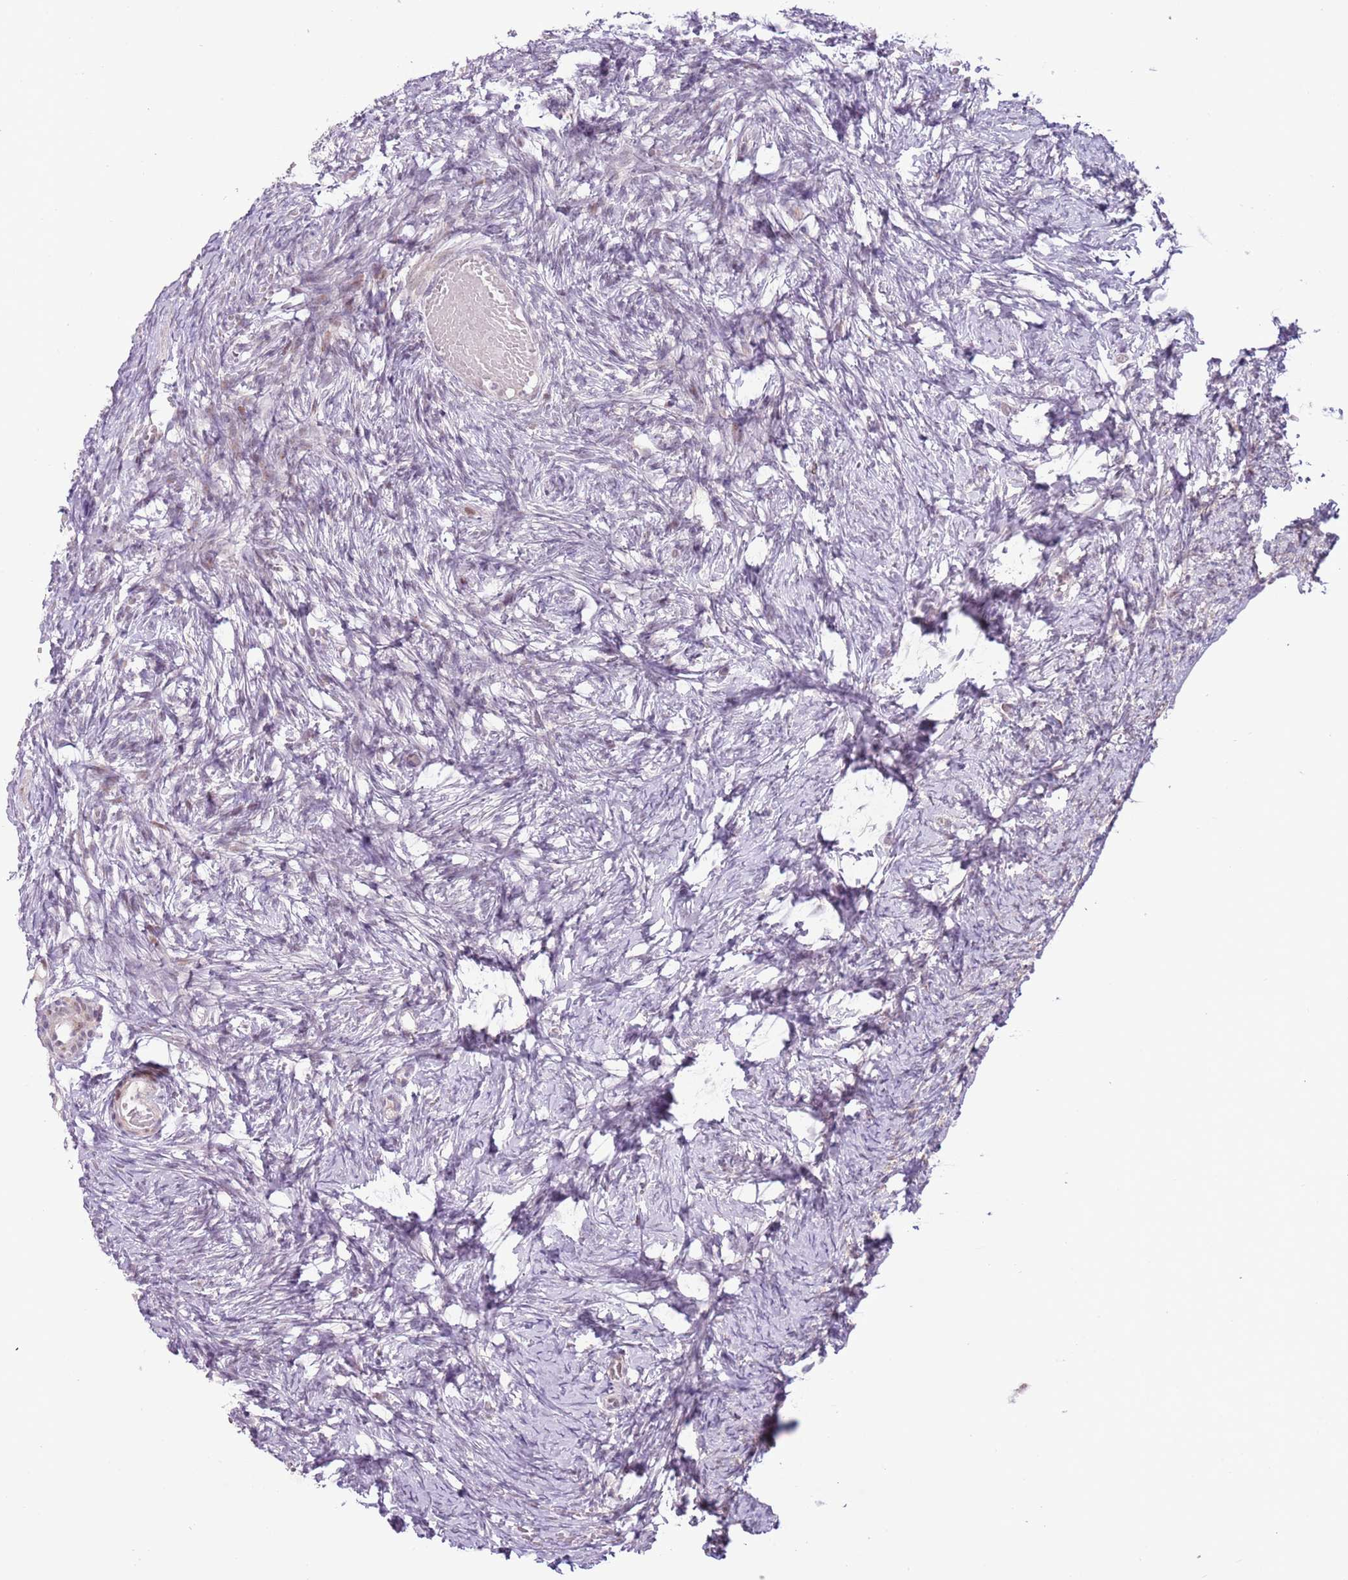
{"staining": {"intensity": "negative", "quantity": "none", "location": "none"}, "tissue": "ovary", "cell_type": "Ovarian stroma cells", "image_type": "normal", "snomed": [{"axis": "morphology", "description": "Adenocarcinoma, NOS"}, {"axis": "topography", "description": "Endometrium"}], "caption": "High power microscopy photomicrograph of an immunohistochemistry (IHC) micrograph of benign ovary, revealing no significant expression in ovarian stroma cells. (DAB (3,3'-diaminobenzidine) immunohistochemistry with hematoxylin counter stain).", "gene": "MLLT11", "patient": {"sex": "female", "age": 32}}